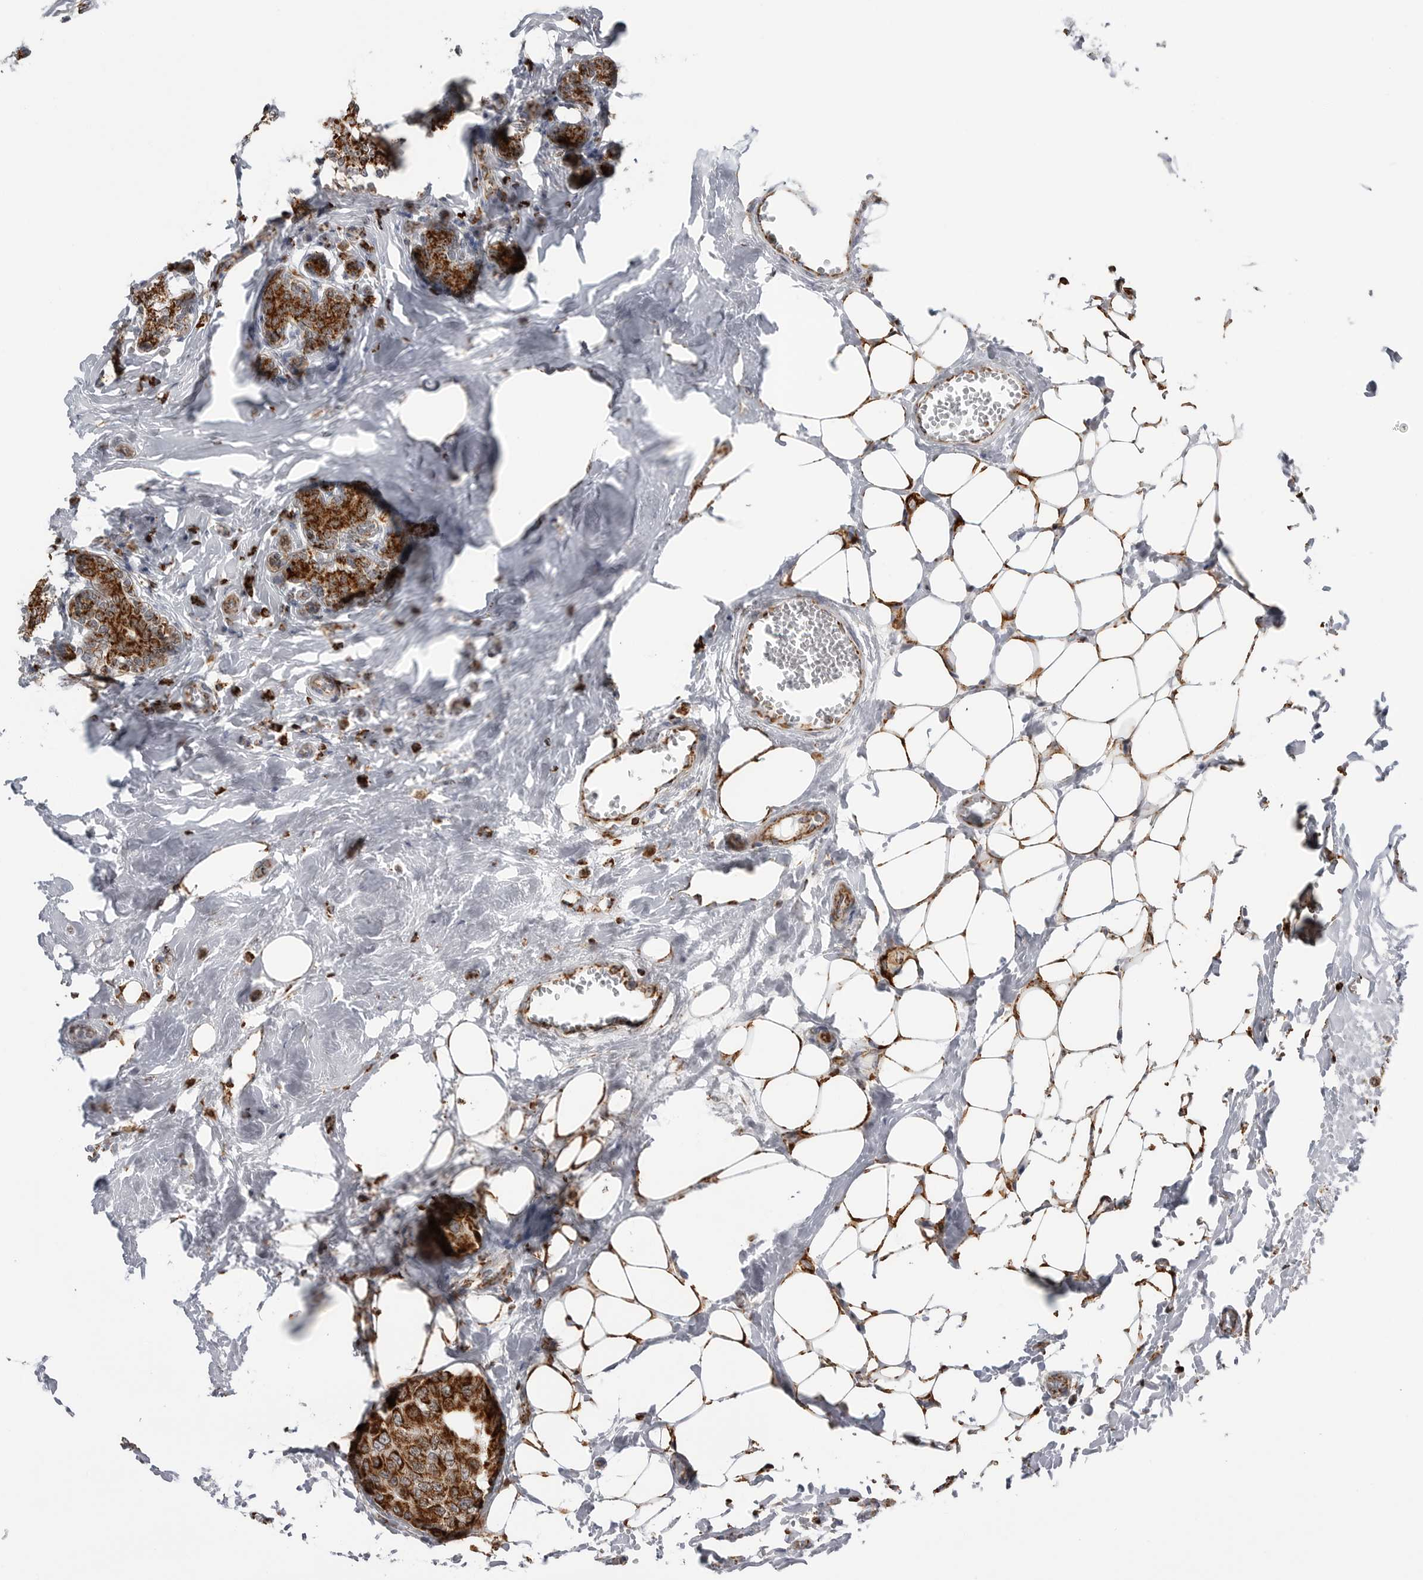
{"staining": {"intensity": "strong", "quantity": ">75%", "location": "cytoplasmic/membranous"}, "tissue": "breast cancer", "cell_type": "Tumor cells", "image_type": "cancer", "snomed": [{"axis": "morphology", "description": "Normal tissue, NOS"}, {"axis": "morphology", "description": "Duct carcinoma"}, {"axis": "topography", "description": "Breast"}], "caption": "Immunohistochemical staining of human breast cancer (invasive ductal carcinoma) displays strong cytoplasmic/membranous protein expression in approximately >75% of tumor cells.", "gene": "COX5A", "patient": {"sex": "female", "age": 43}}